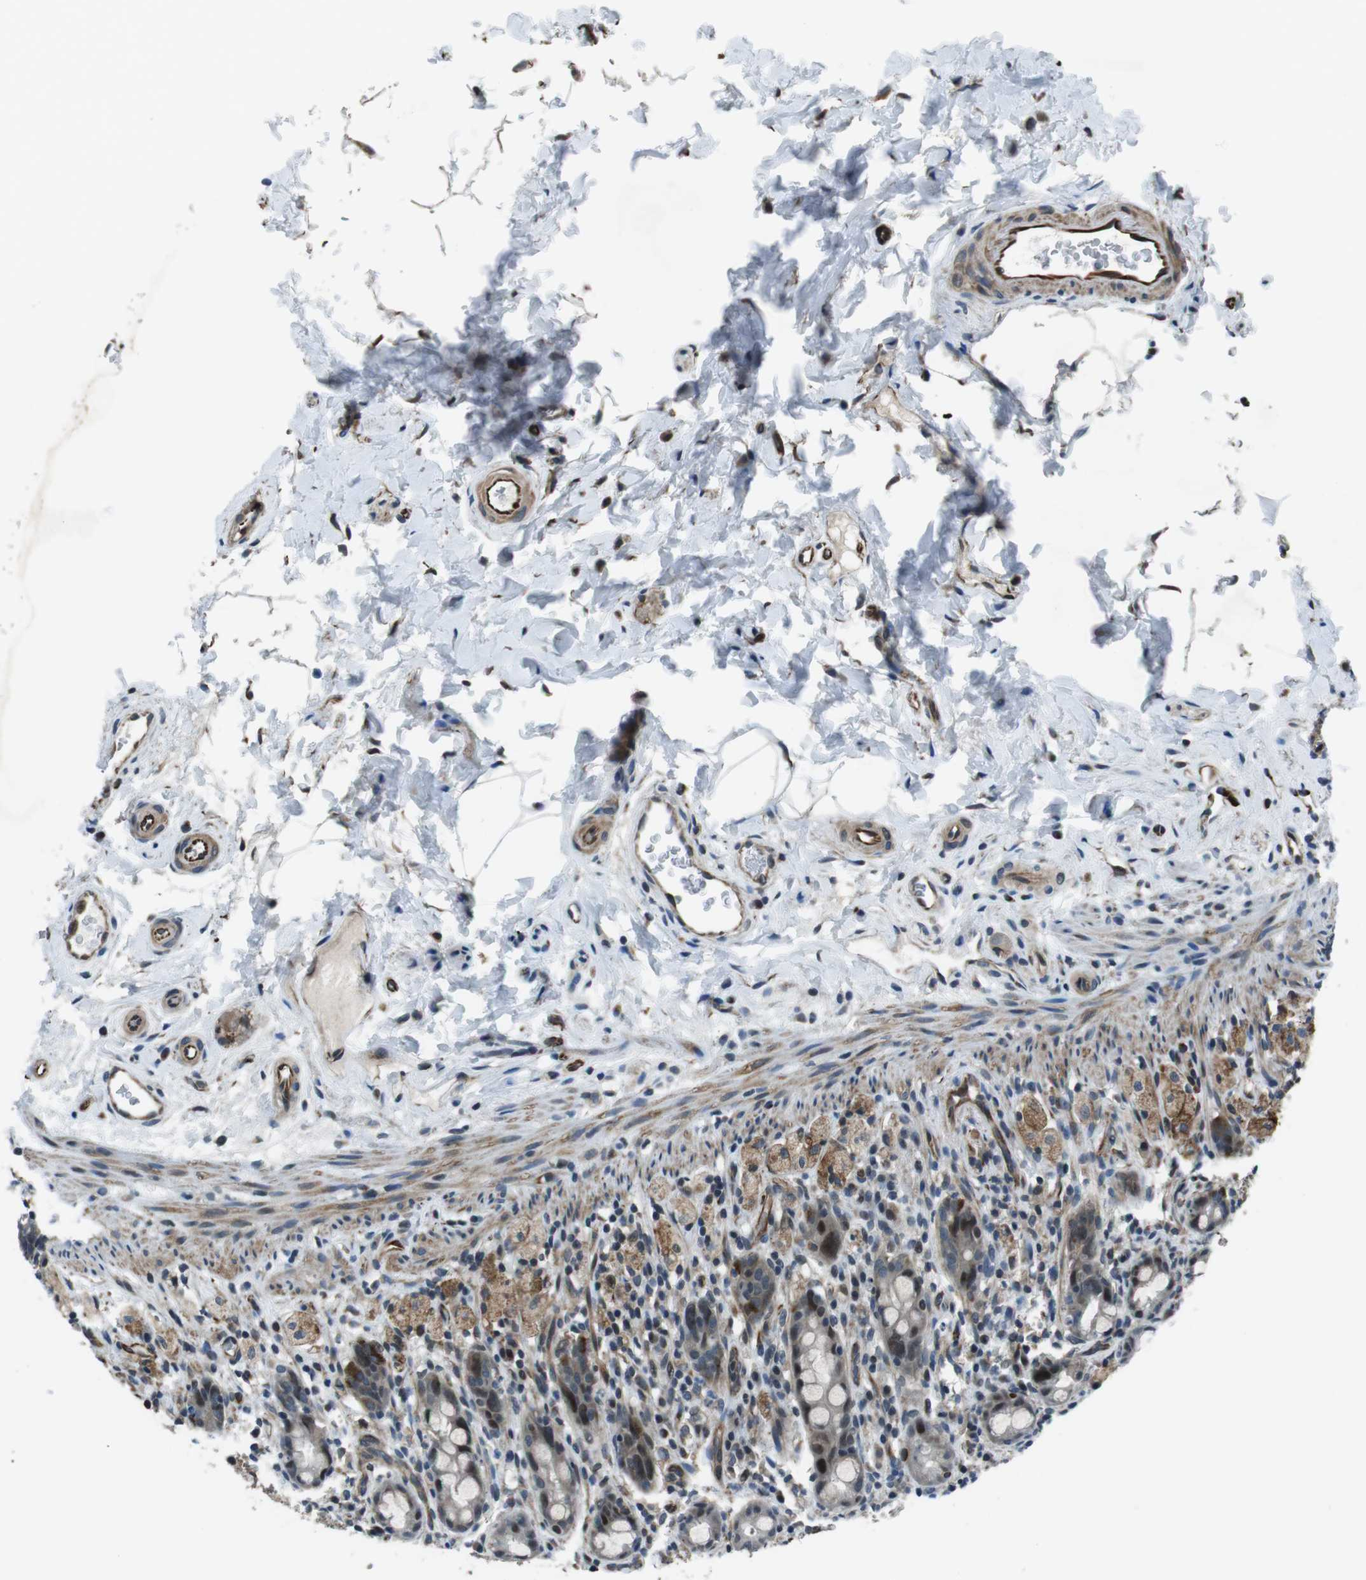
{"staining": {"intensity": "moderate", "quantity": "25%-75%", "location": "nuclear"}, "tissue": "rectum", "cell_type": "Glandular cells", "image_type": "normal", "snomed": [{"axis": "morphology", "description": "Normal tissue, NOS"}, {"axis": "topography", "description": "Rectum"}], "caption": "A histopathology image of rectum stained for a protein displays moderate nuclear brown staining in glandular cells. The staining was performed using DAB (3,3'-diaminobenzidine), with brown indicating positive protein expression. Nuclei are stained blue with hematoxylin.", "gene": "LRRC49", "patient": {"sex": "male", "age": 44}}